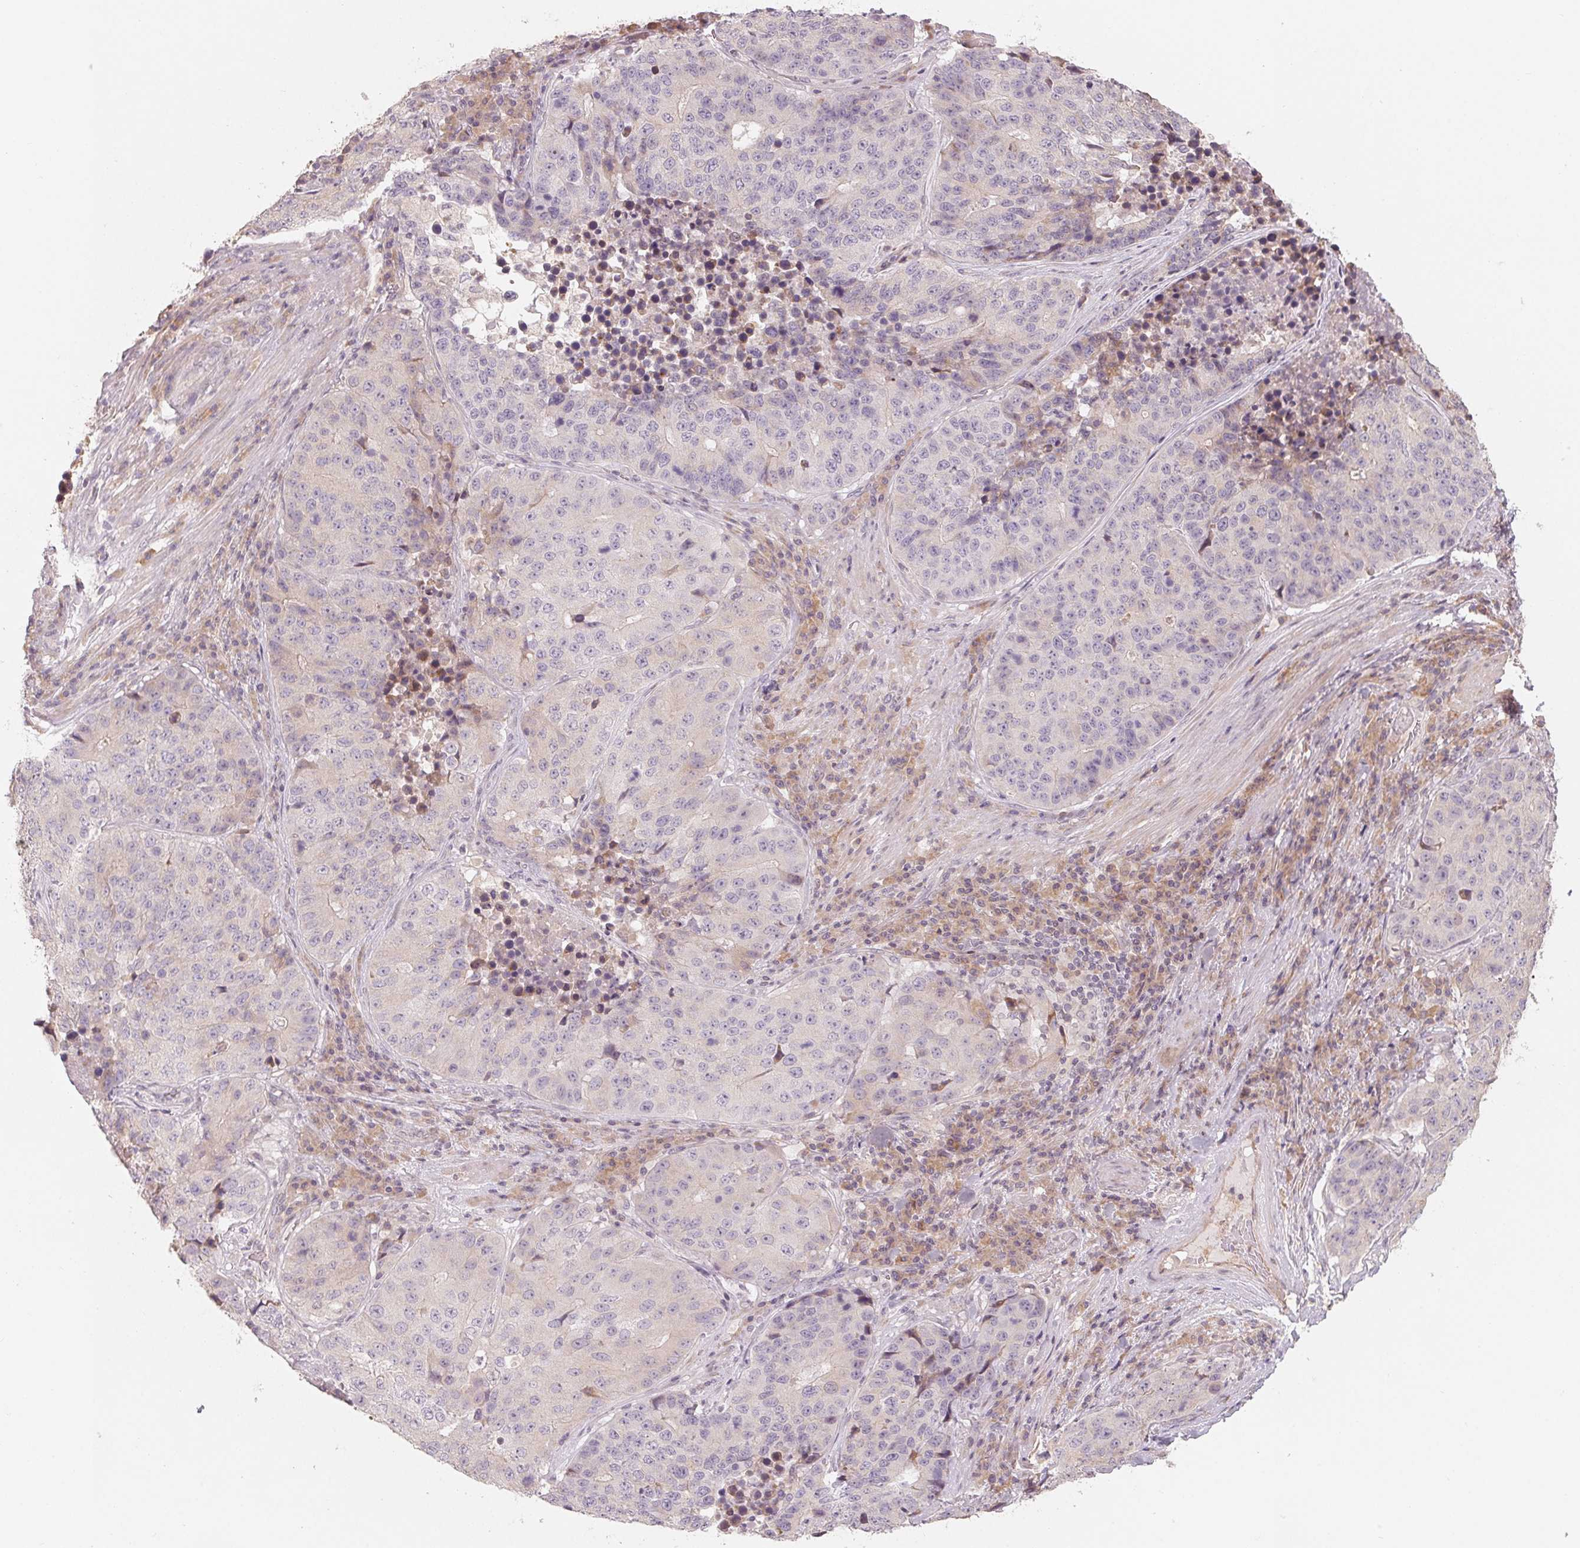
{"staining": {"intensity": "negative", "quantity": "none", "location": "none"}, "tissue": "stomach cancer", "cell_type": "Tumor cells", "image_type": "cancer", "snomed": [{"axis": "morphology", "description": "Adenocarcinoma, NOS"}, {"axis": "topography", "description": "Stomach"}], "caption": "Tumor cells are negative for protein expression in human stomach cancer (adenocarcinoma). (Brightfield microscopy of DAB (3,3'-diaminobenzidine) IHC at high magnification).", "gene": "DENND2C", "patient": {"sex": "male", "age": 71}}